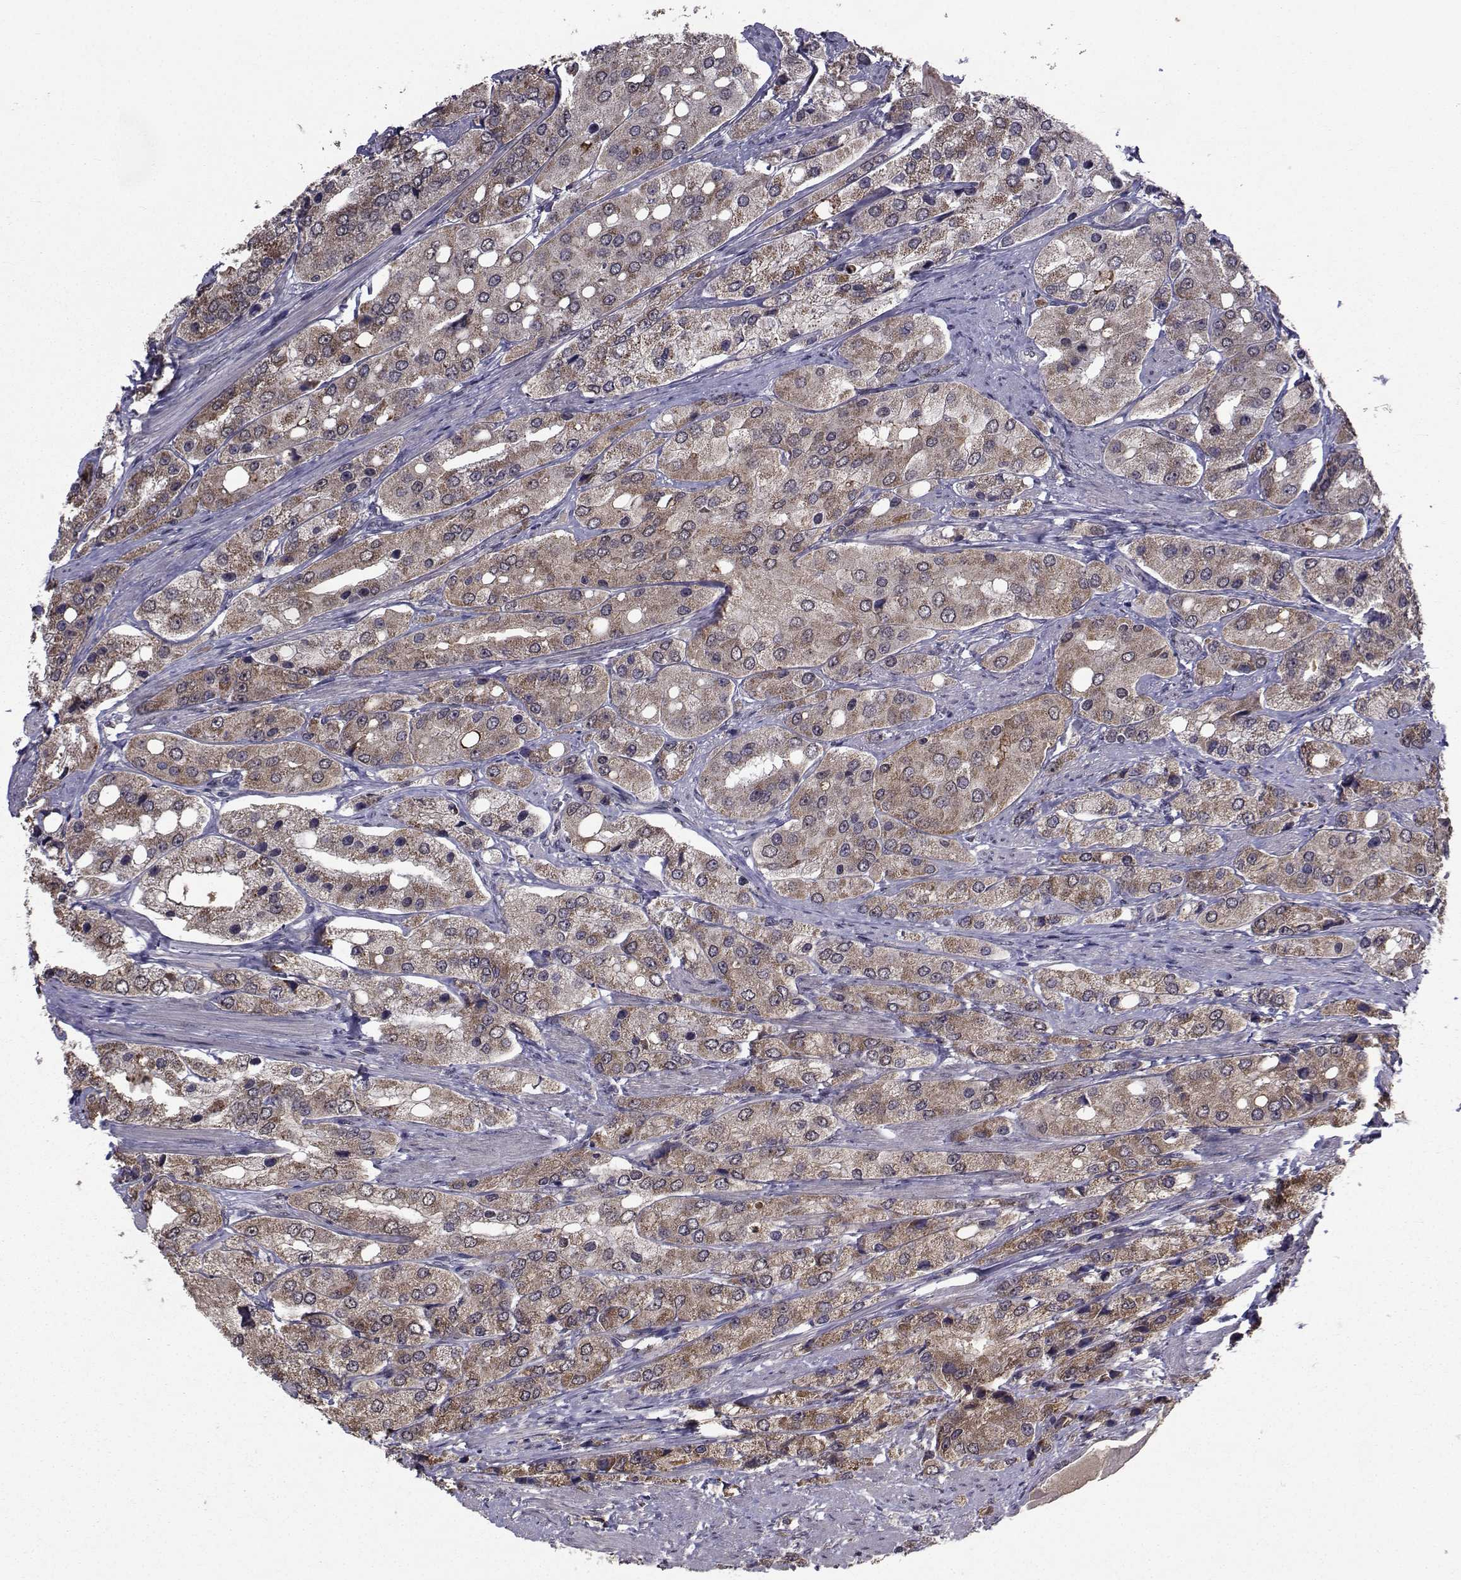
{"staining": {"intensity": "moderate", "quantity": ">75%", "location": "cytoplasmic/membranous"}, "tissue": "prostate cancer", "cell_type": "Tumor cells", "image_type": "cancer", "snomed": [{"axis": "morphology", "description": "Adenocarcinoma, Low grade"}, {"axis": "topography", "description": "Prostate"}], "caption": "Tumor cells exhibit moderate cytoplasmic/membranous staining in approximately >75% of cells in prostate cancer.", "gene": "CYP2S1", "patient": {"sex": "male", "age": 69}}